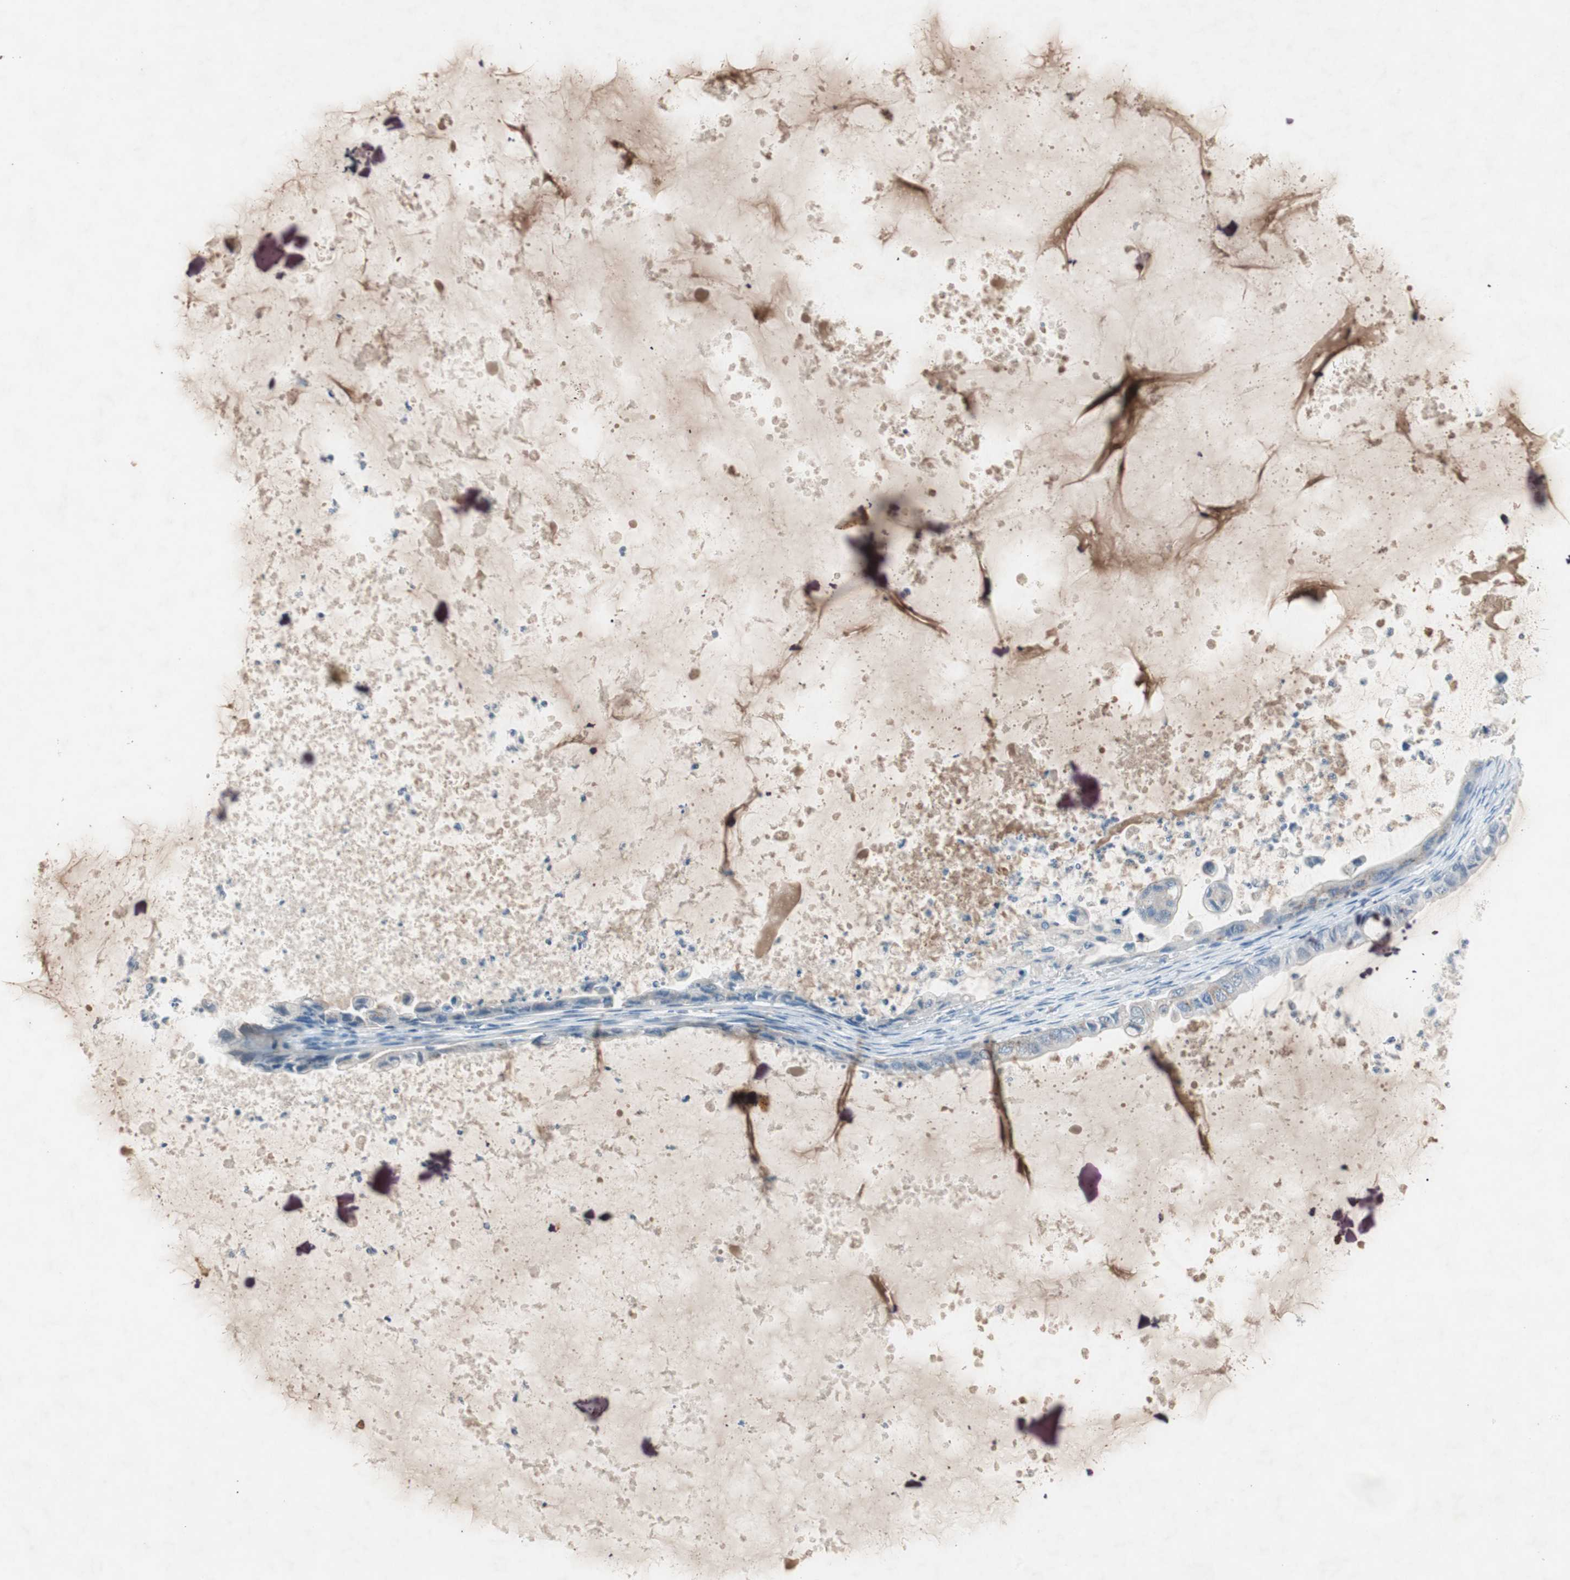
{"staining": {"intensity": "weak", "quantity": "25%-75%", "location": "cytoplasmic/membranous"}, "tissue": "ovarian cancer", "cell_type": "Tumor cells", "image_type": "cancer", "snomed": [{"axis": "morphology", "description": "Cystadenocarcinoma, mucinous, NOS"}, {"axis": "topography", "description": "Ovary"}], "caption": "Ovarian mucinous cystadenocarcinoma stained with a brown dye demonstrates weak cytoplasmic/membranous positive positivity in approximately 25%-75% of tumor cells.", "gene": "KHK", "patient": {"sex": "female", "age": 80}}